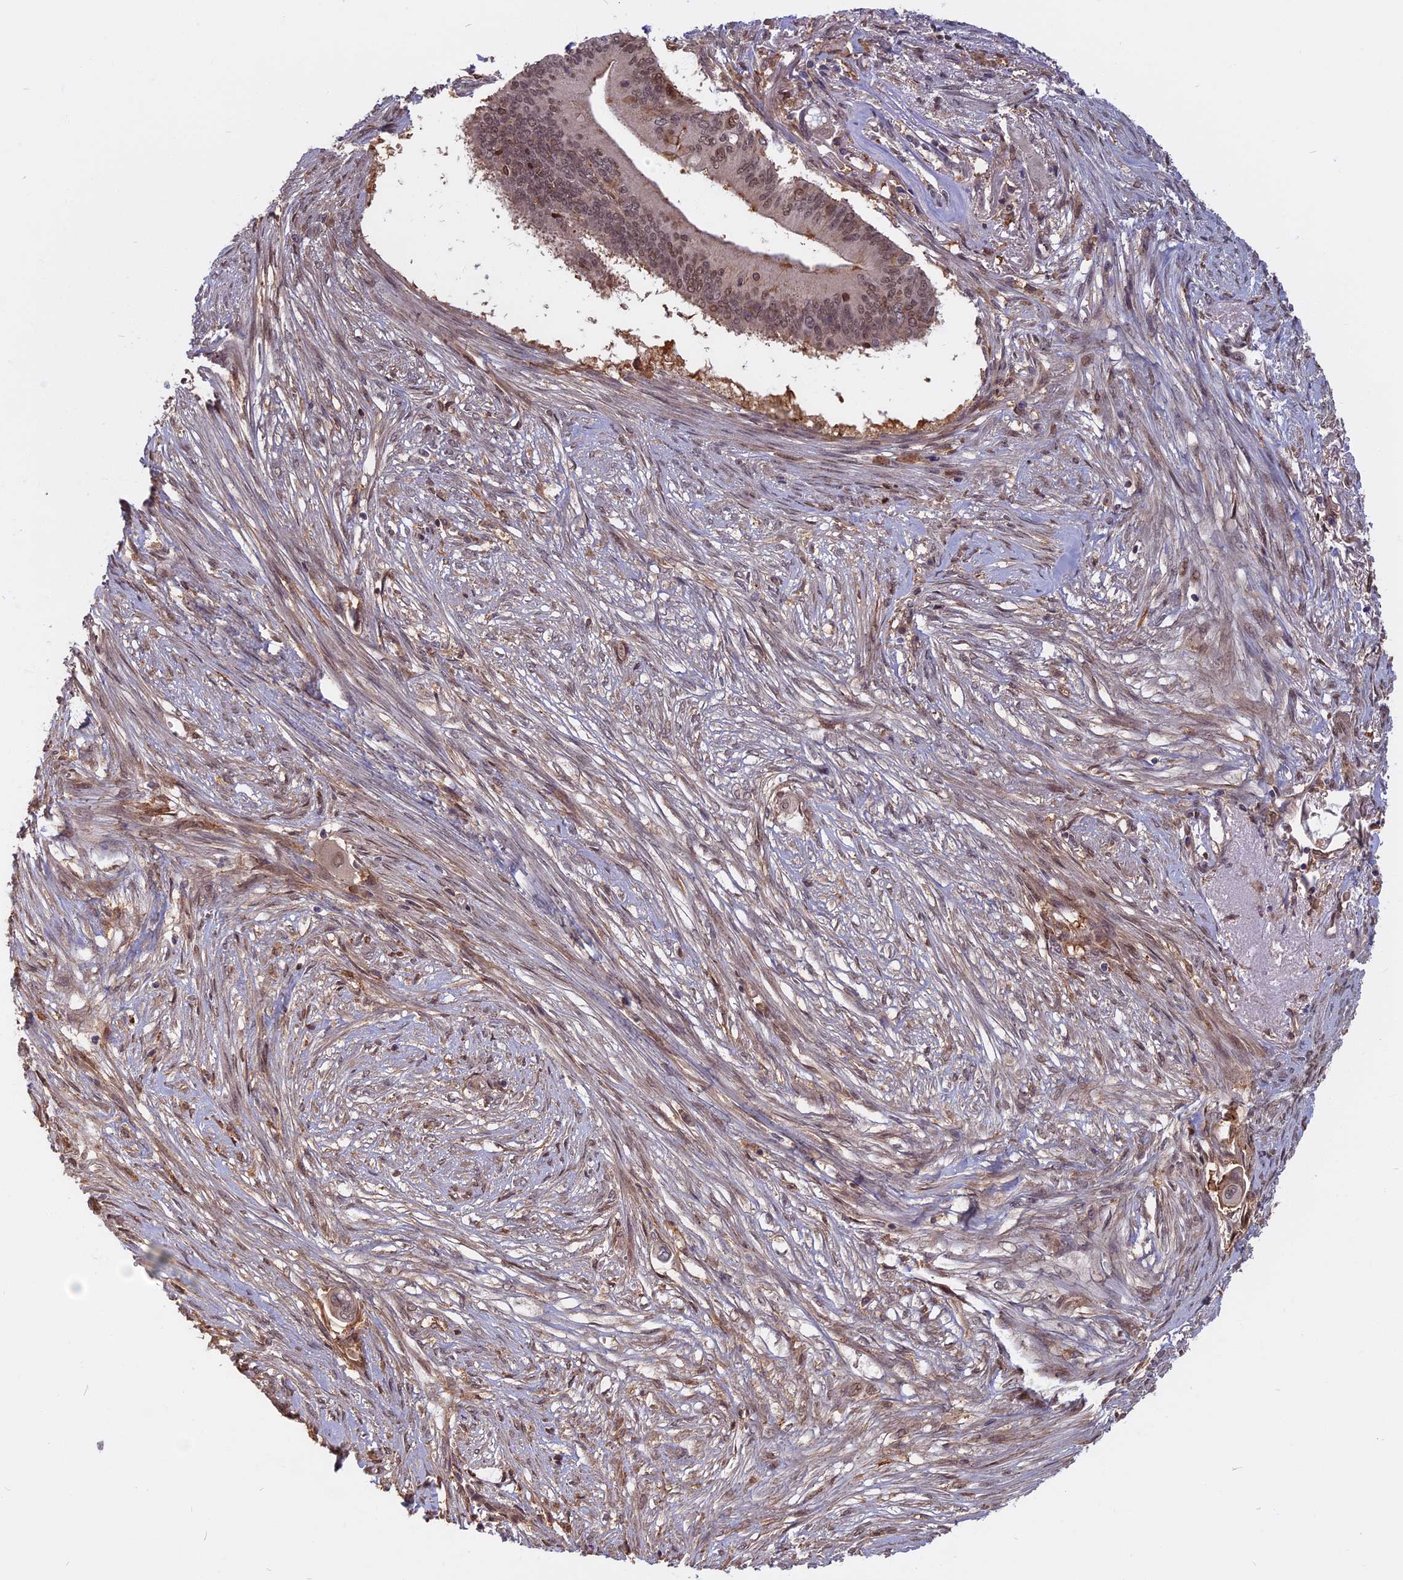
{"staining": {"intensity": "weak", "quantity": ">75%", "location": "cytoplasmic/membranous,nuclear"}, "tissue": "pancreatic cancer", "cell_type": "Tumor cells", "image_type": "cancer", "snomed": [{"axis": "morphology", "description": "Adenocarcinoma, NOS"}, {"axis": "topography", "description": "Pancreas"}], "caption": "There is low levels of weak cytoplasmic/membranous and nuclear staining in tumor cells of pancreatic cancer (adenocarcinoma), as demonstrated by immunohistochemical staining (brown color).", "gene": "SPG11", "patient": {"sex": "male", "age": 68}}